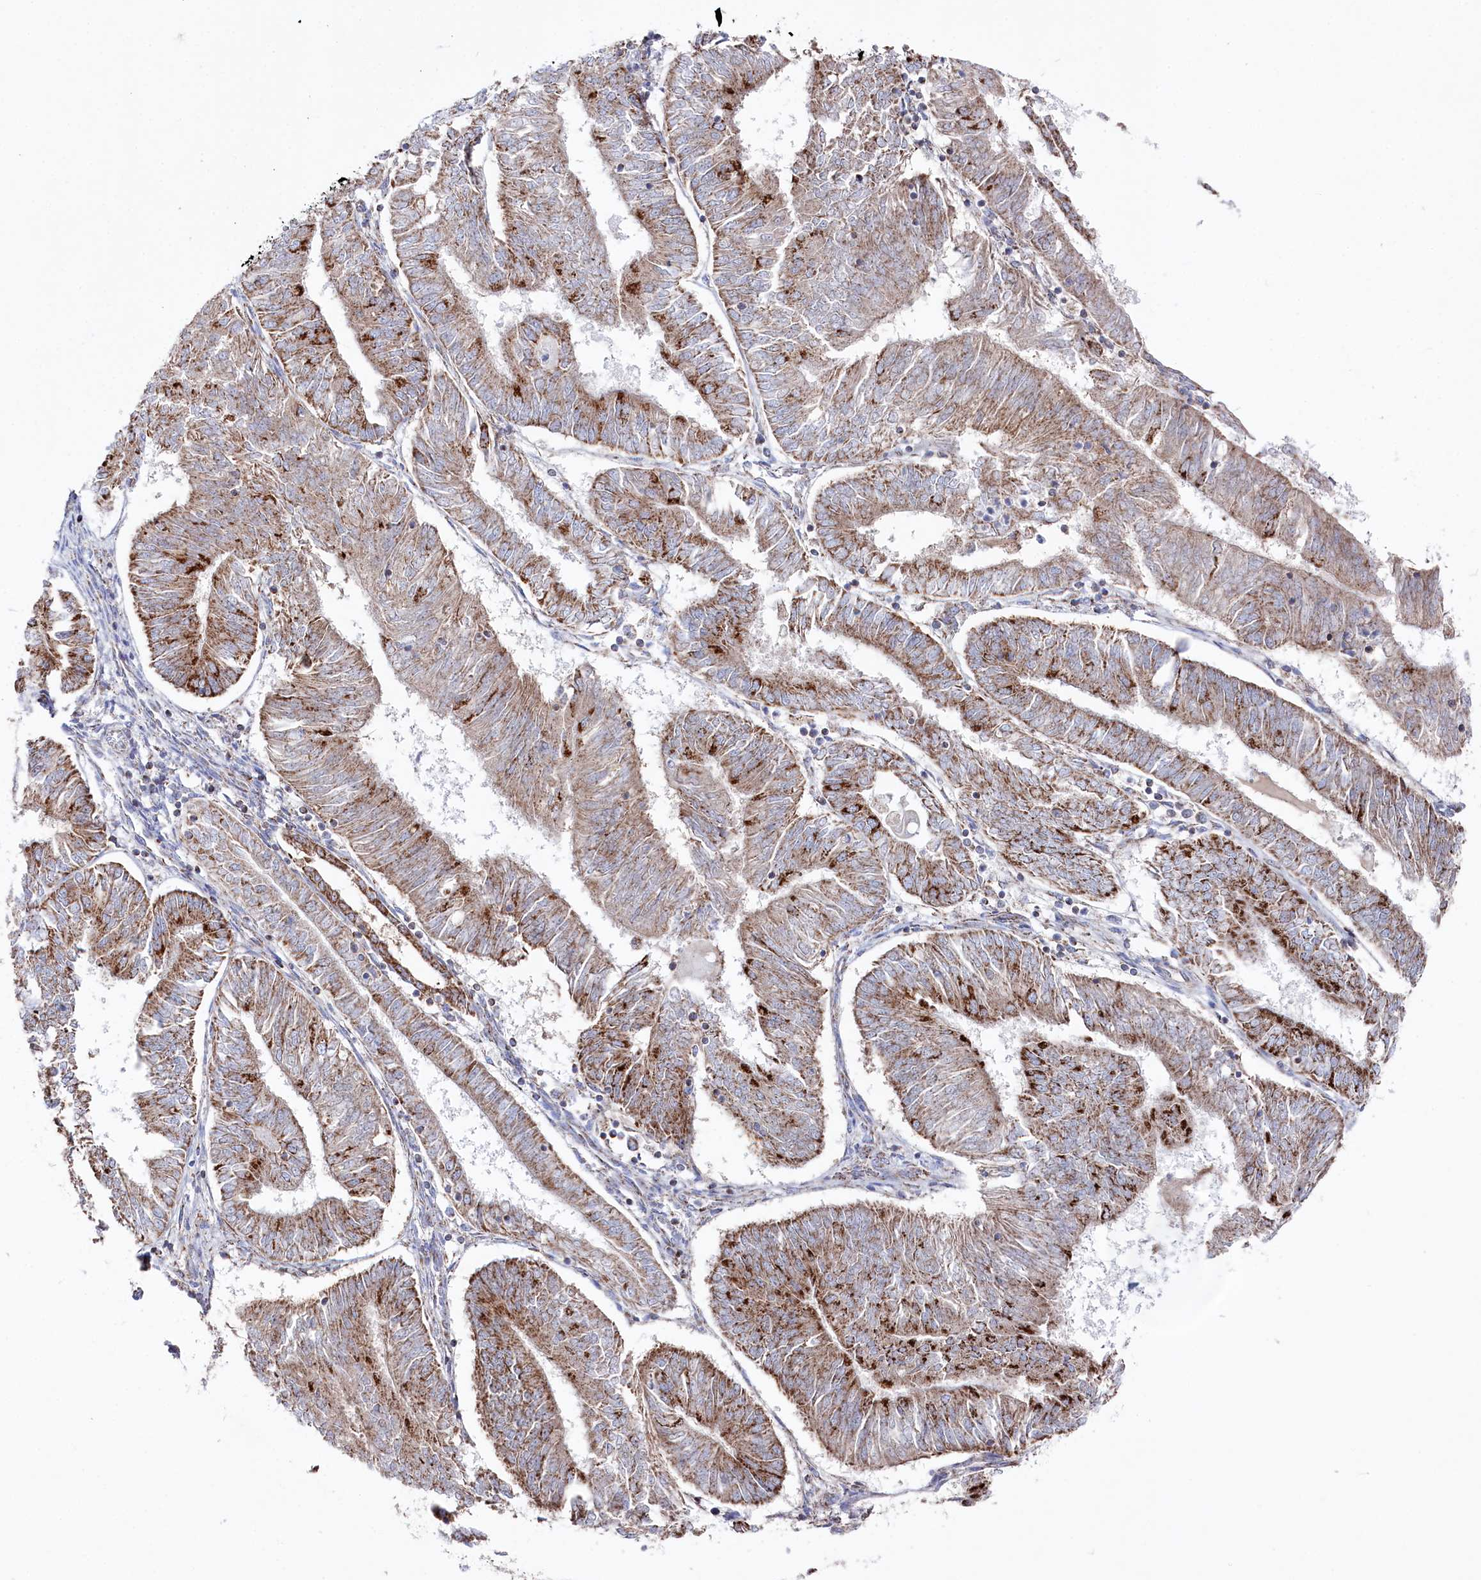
{"staining": {"intensity": "moderate", "quantity": ">75%", "location": "cytoplasmic/membranous"}, "tissue": "endometrial cancer", "cell_type": "Tumor cells", "image_type": "cancer", "snomed": [{"axis": "morphology", "description": "Adenocarcinoma, NOS"}, {"axis": "topography", "description": "Endometrium"}], "caption": "Protein expression analysis of human endometrial cancer reveals moderate cytoplasmic/membranous staining in about >75% of tumor cells. The protein is stained brown, and the nuclei are stained in blue (DAB (3,3'-diaminobenzidine) IHC with brightfield microscopy, high magnification).", "gene": "GLS2", "patient": {"sex": "female", "age": 58}}